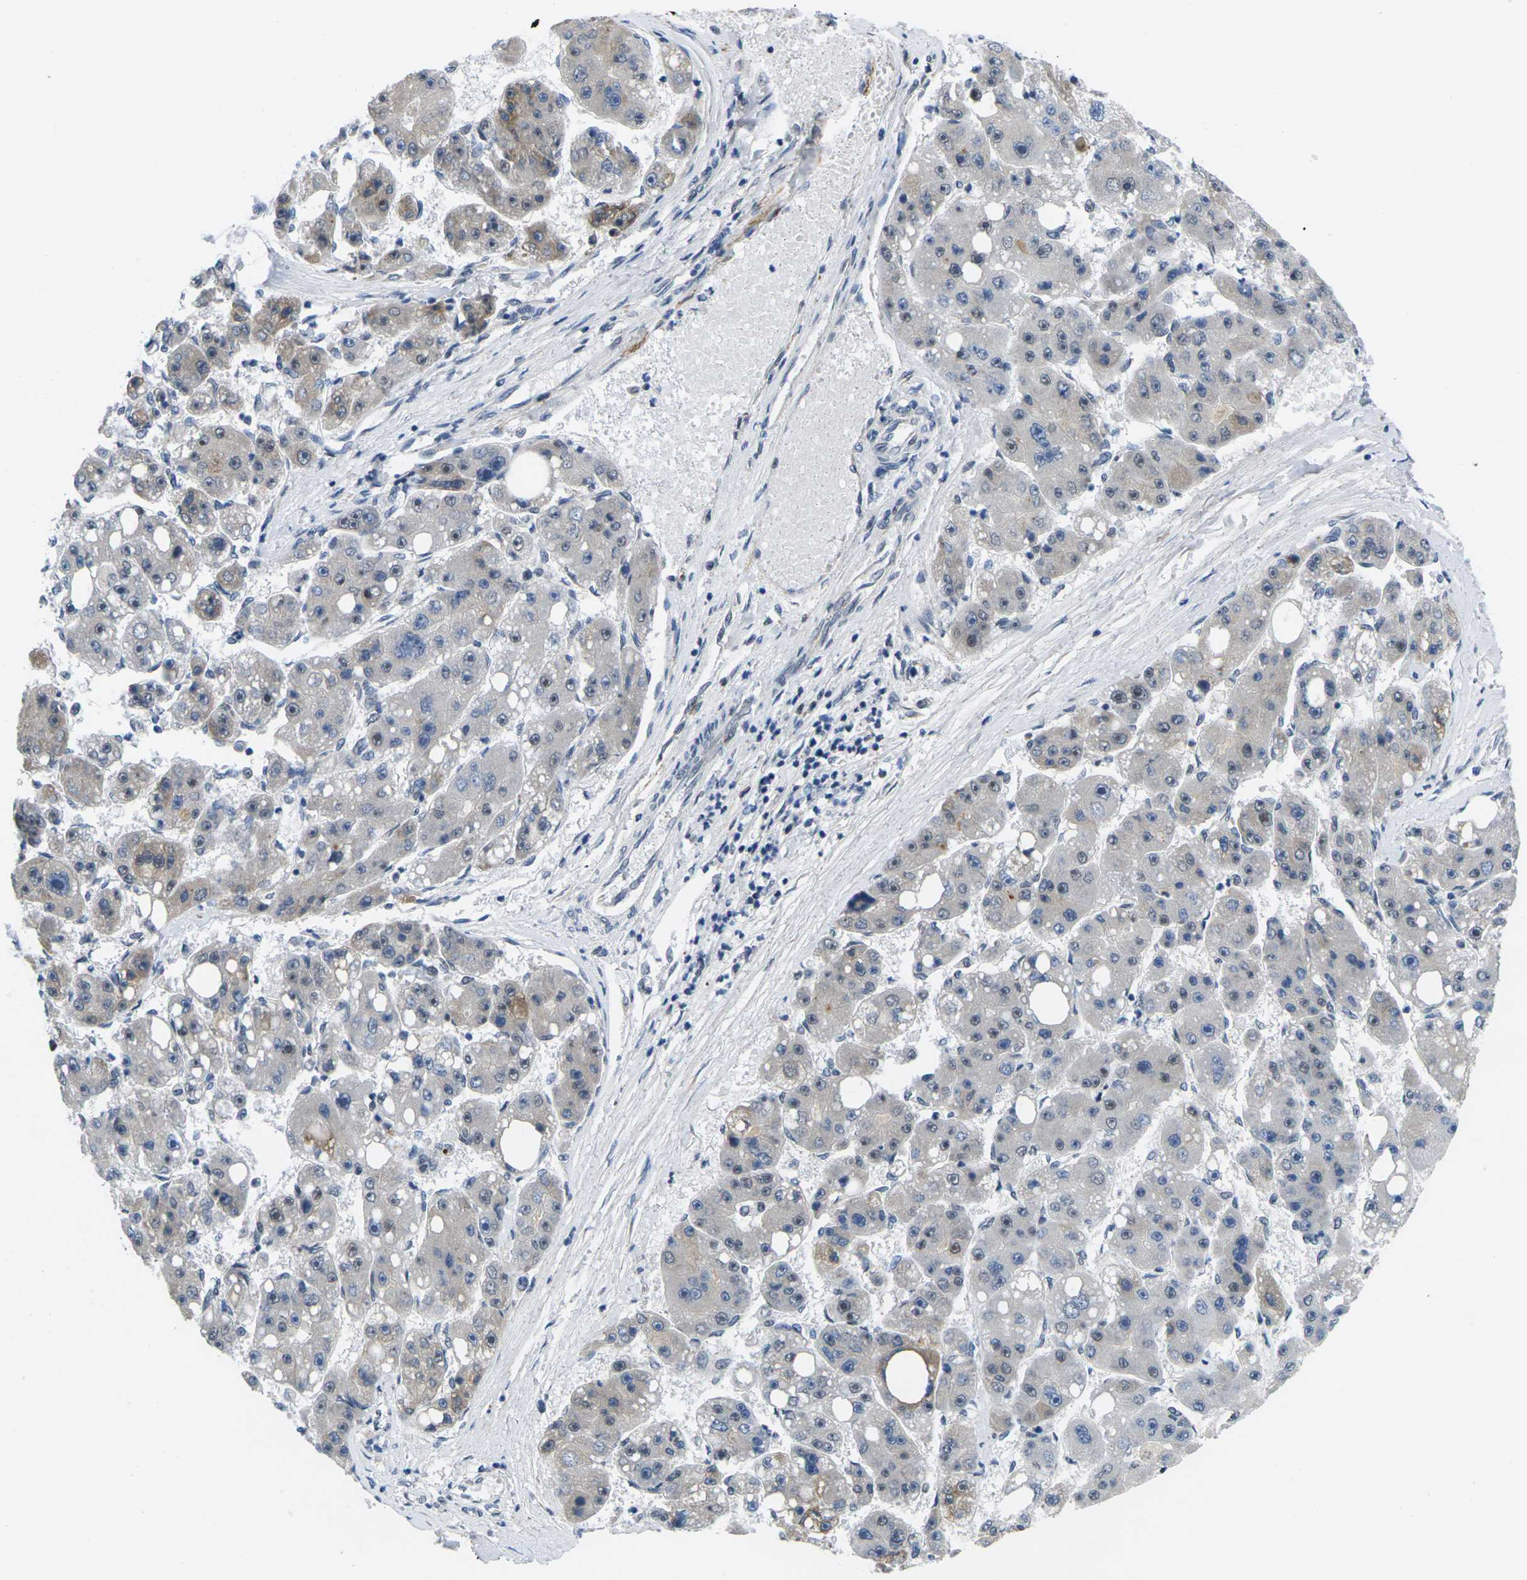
{"staining": {"intensity": "moderate", "quantity": "25%-75%", "location": "cytoplasmic/membranous,nuclear"}, "tissue": "liver cancer", "cell_type": "Tumor cells", "image_type": "cancer", "snomed": [{"axis": "morphology", "description": "Carcinoma, Hepatocellular, NOS"}, {"axis": "topography", "description": "Liver"}], "caption": "Hepatocellular carcinoma (liver) was stained to show a protein in brown. There is medium levels of moderate cytoplasmic/membranous and nuclear staining in approximately 25%-75% of tumor cells.", "gene": "RBM7", "patient": {"sex": "female", "age": 61}}